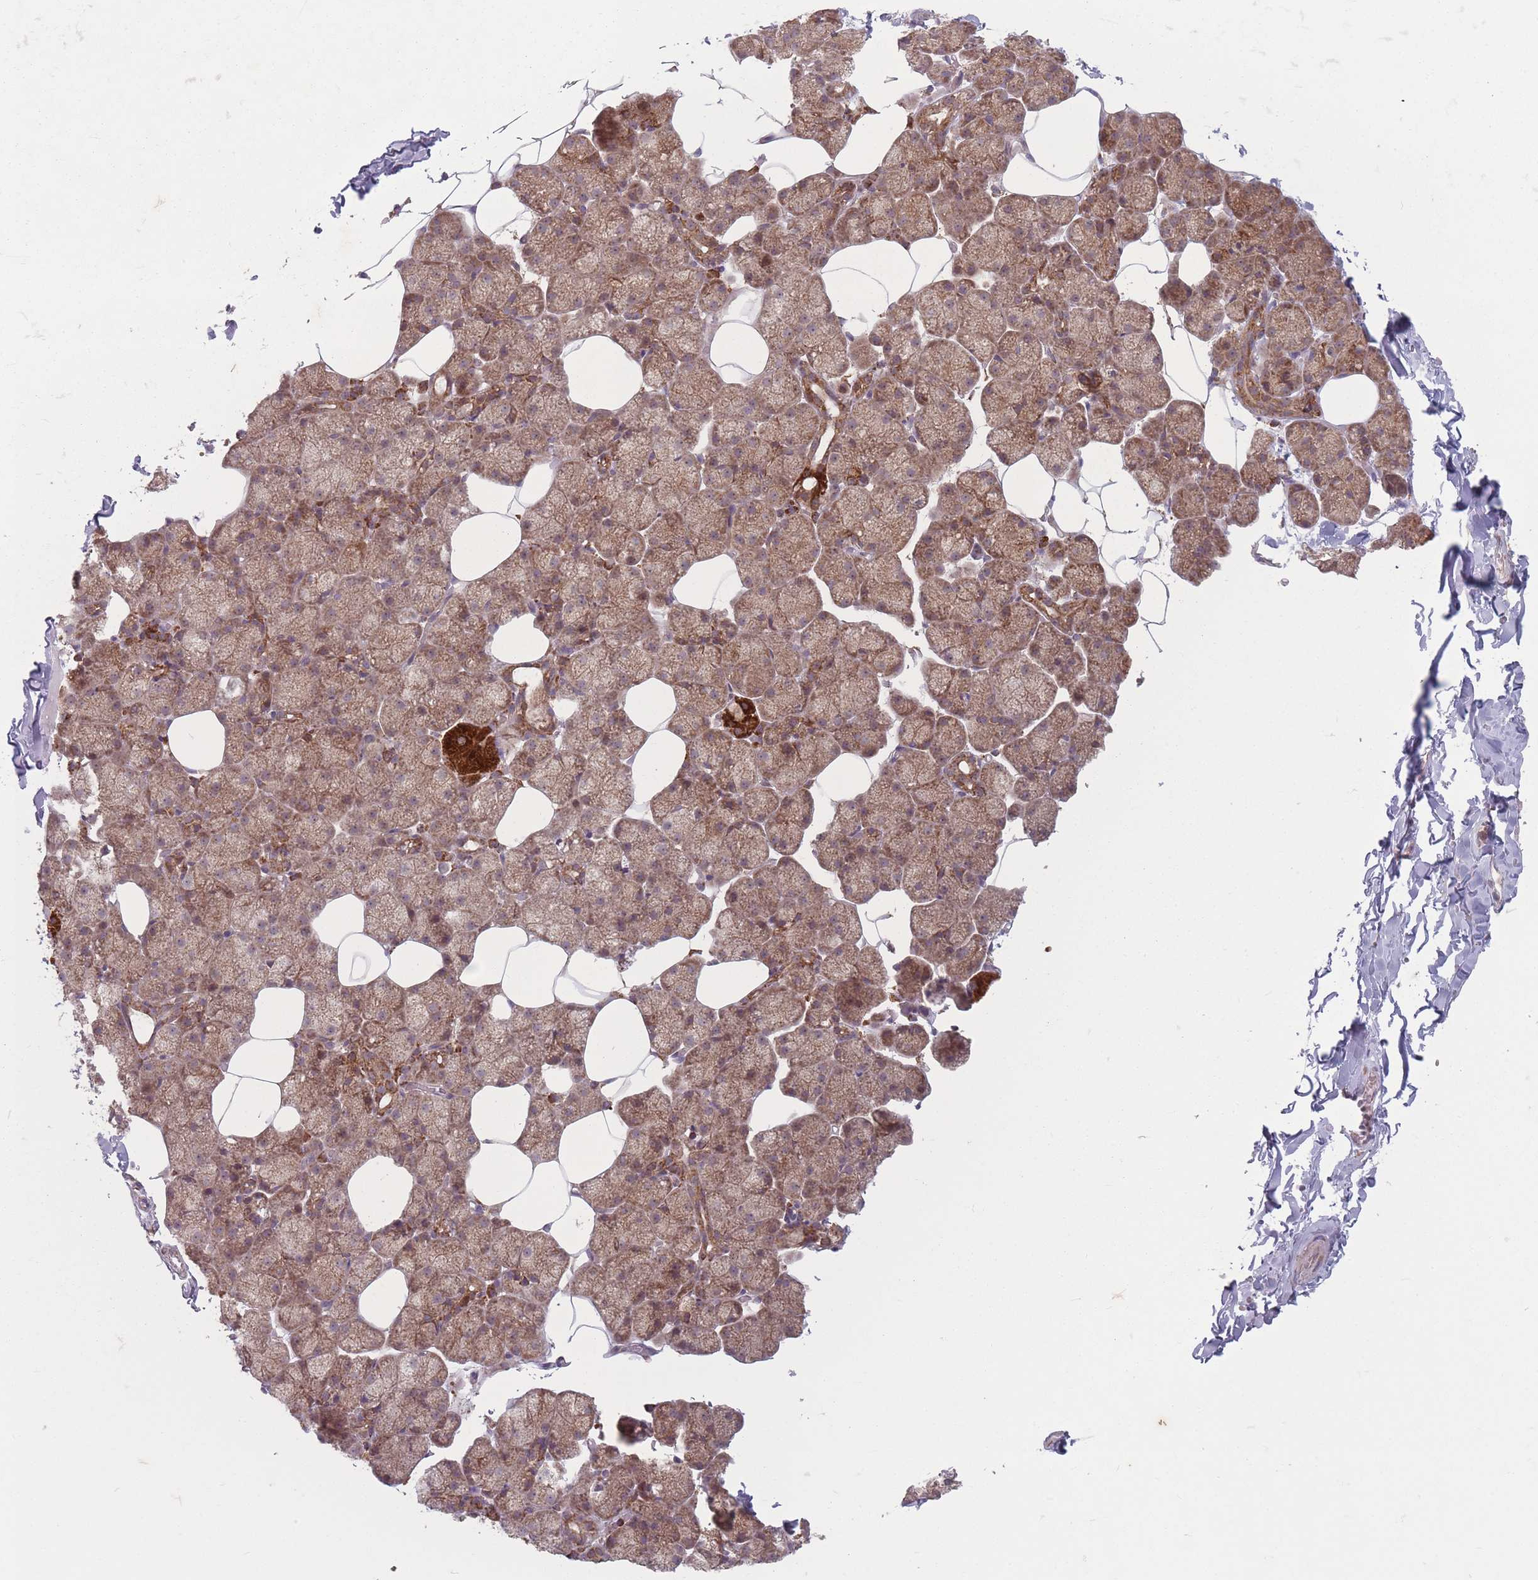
{"staining": {"intensity": "negative", "quantity": "none", "location": "none"}, "tissue": "adipose tissue", "cell_type": "Adipocytes", "image_type": "normal", "snomed": [{"axis": "morphology", "description": "Normal tissue, NOS"}, {"axis": "topography", "description": "Salivary gland"}, {"axis": "topography", "description": "Peripheral nerve tissue"}], "caption": "Immunohistochemistry photomicrograph of benign adipose tissue stained for a protein (brown), which demonstrates no positivity in adipocytes. (DAB immunohistochemistry (IHC) visualized using brightfield microscopy, high magnification).", "gene": "OR10Q1", "patient": {"sex": "male", "age": 38}}